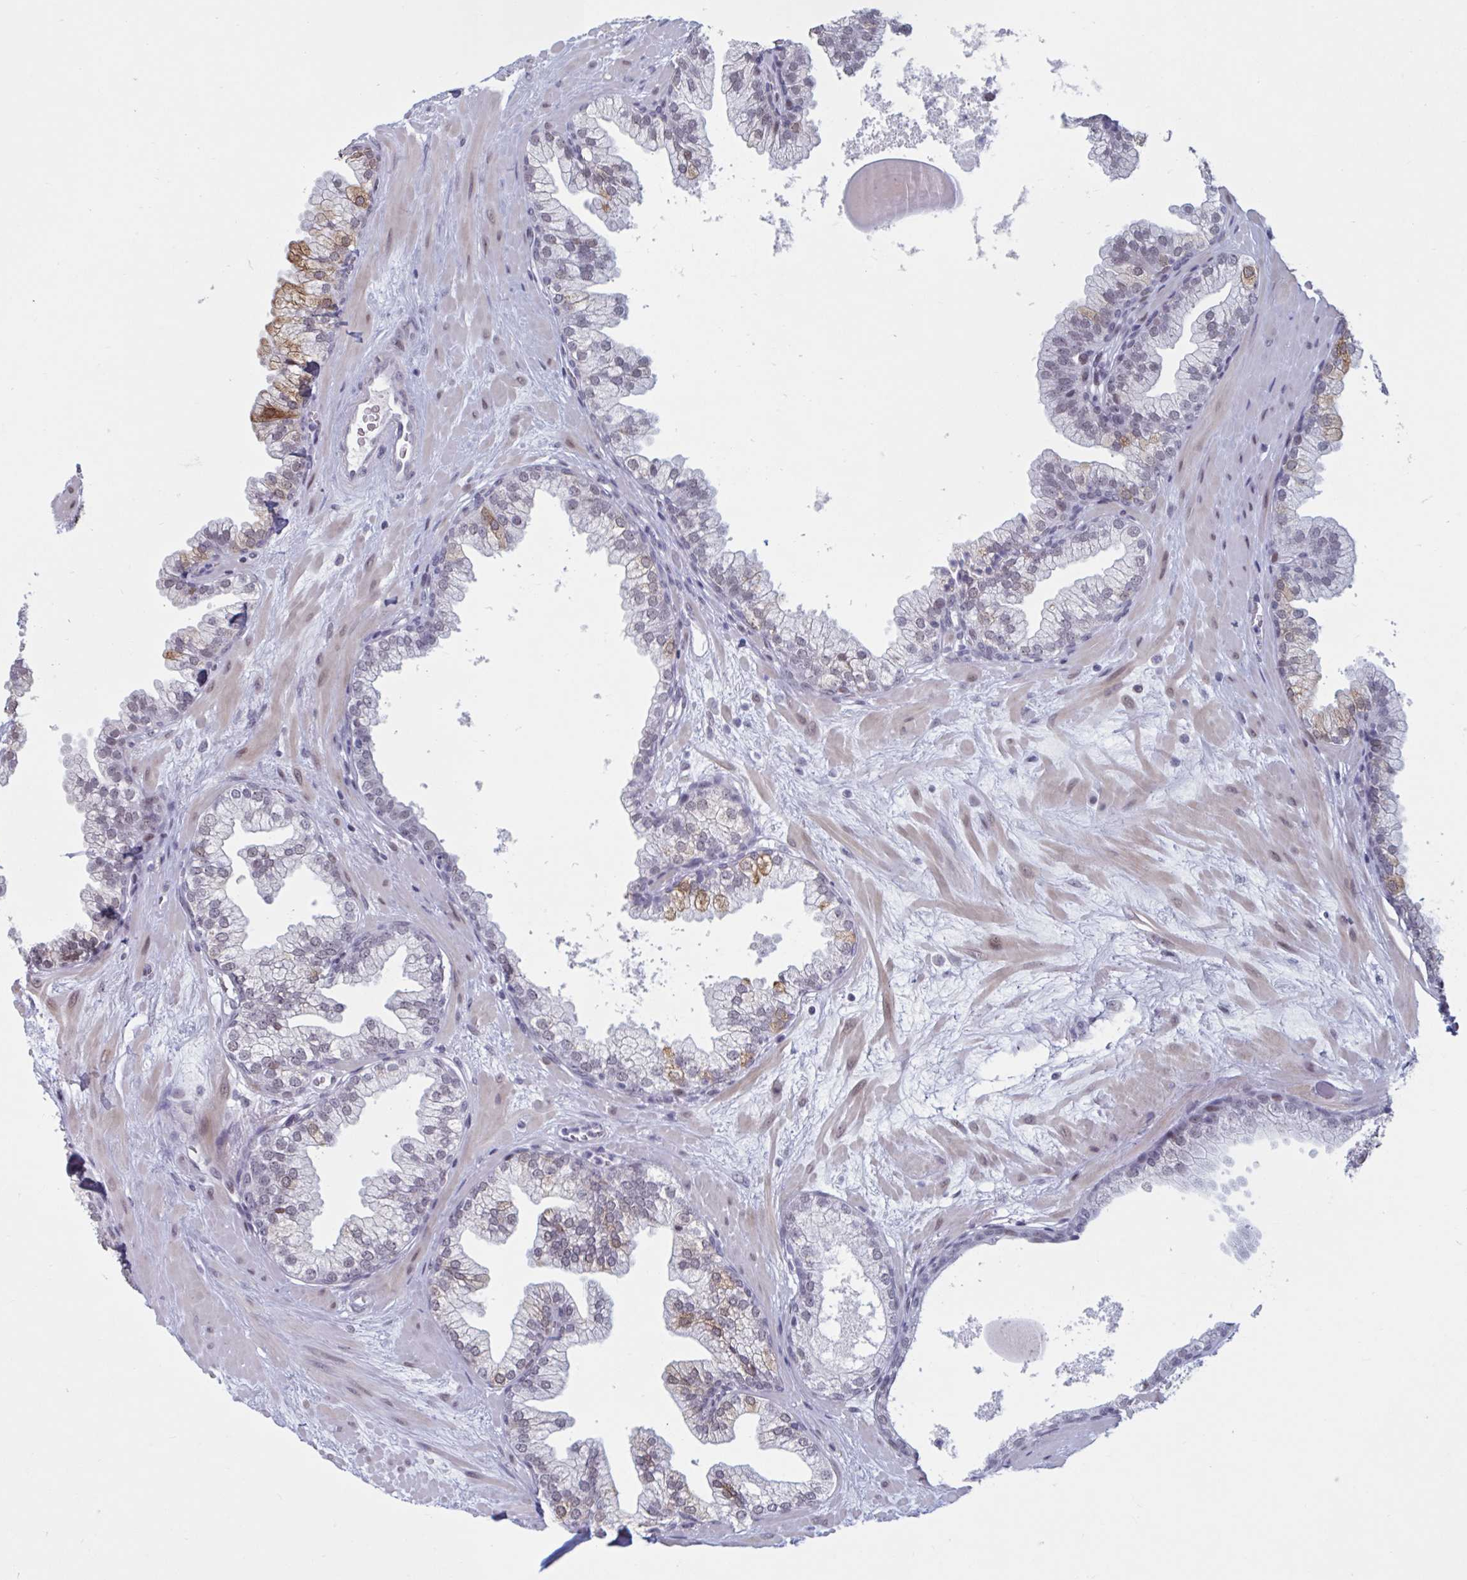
{"staining": {"intensity": "moderate", "quantity": "<25%", "location": "cytoplasmic/membranous,nuclear"}, "tissue": "prostate", "cell_type": "Glandular cells", "image_type": "normal", "snomed": [{"axis": "morphology", "description": "Normal tissue, NOS"}, {"axis": "topography", "description": "Prostate"}, {"axis": "topography", "description": "Peripheral nerve tissue"}], "caption": "Glandular cells exhibit moderate cytoplasmic/membranous,nuclear positivity in about <25% of cells in benign prostate. (Brightfield microscopy of DAB IHC at high magnification).", "gene": "HSD17B6", "patient": {"sex": "male", "age": 61}}